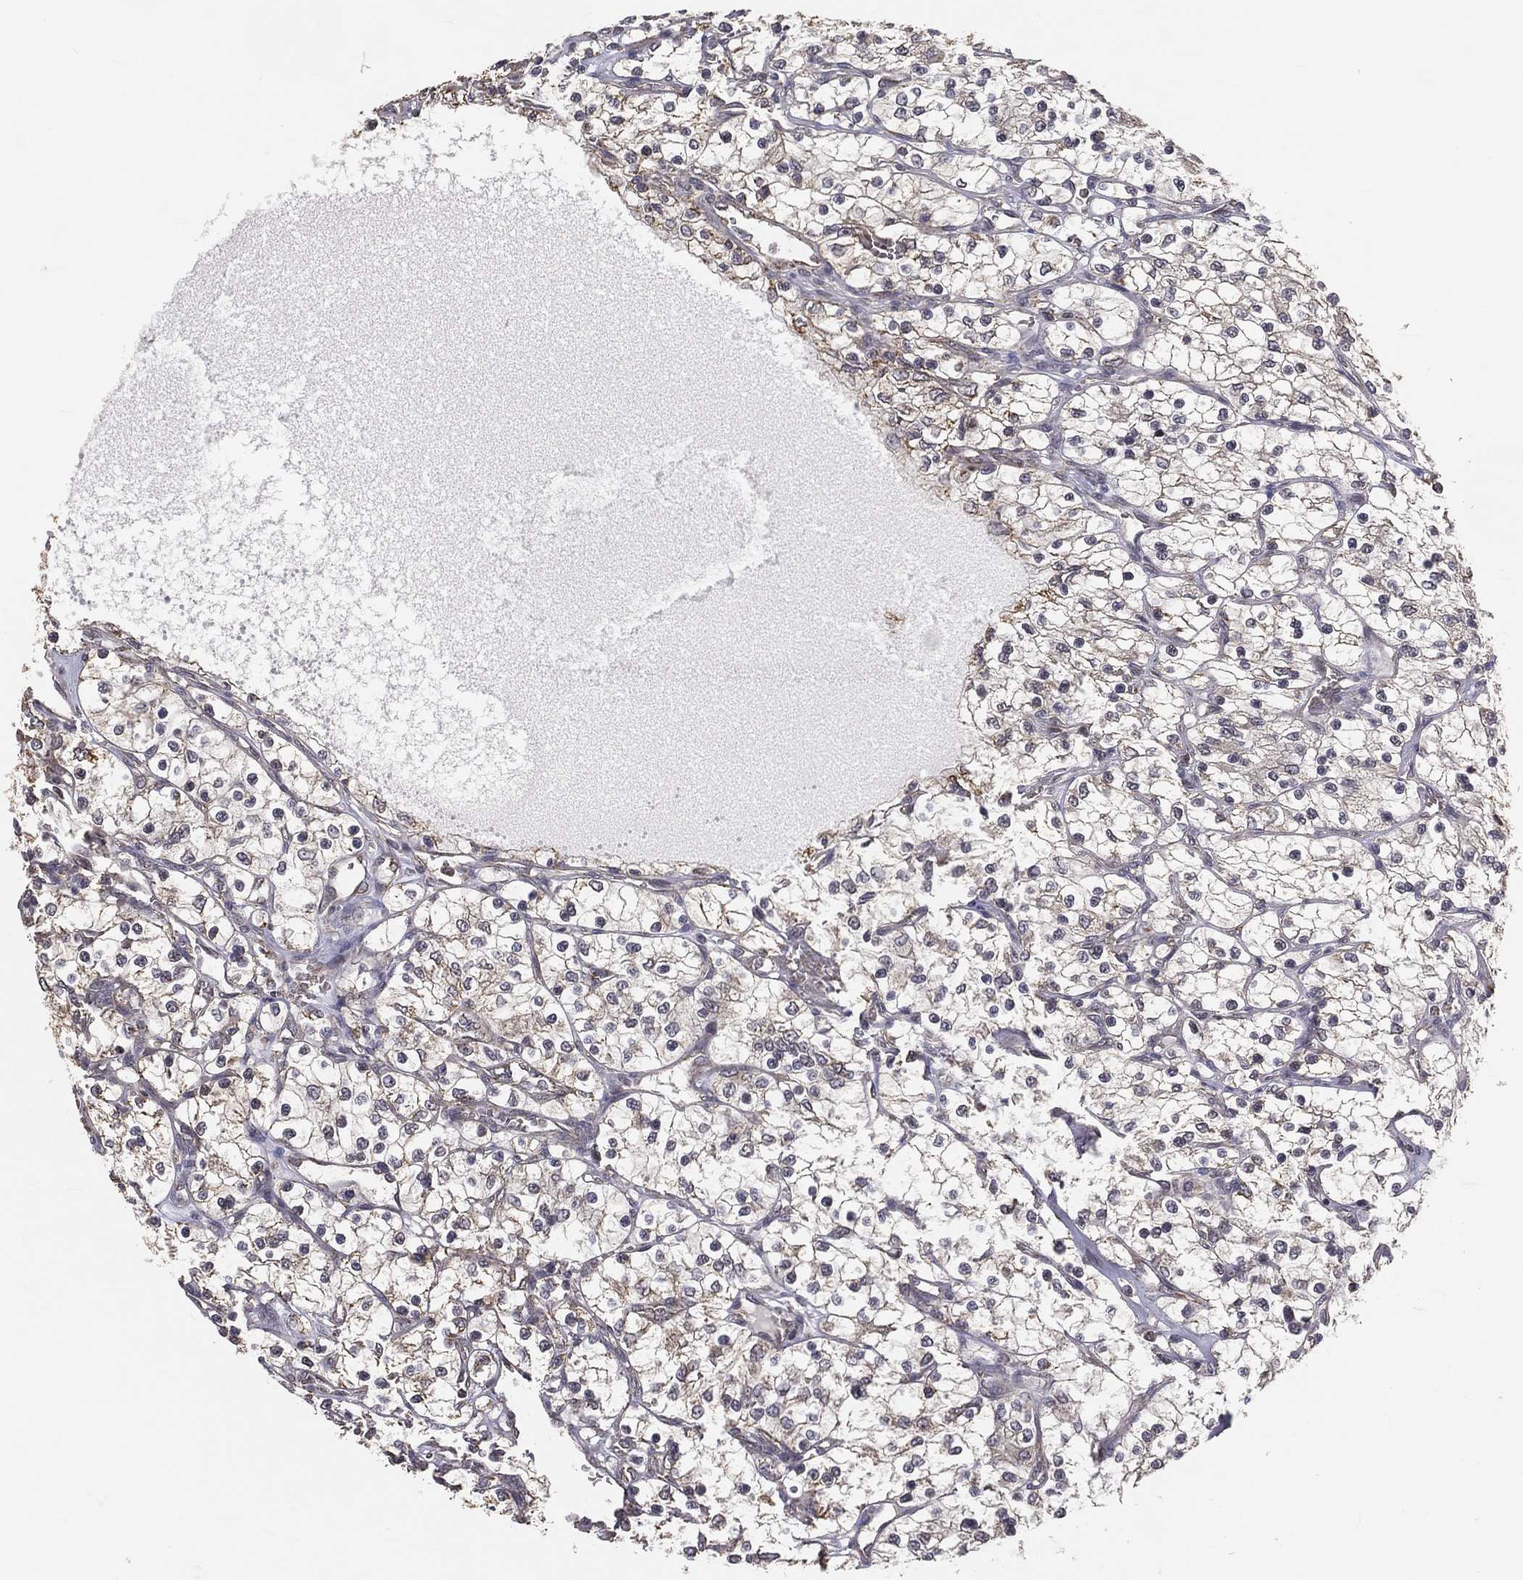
{"staining": {"intensity": "weak", "quantity": "<25%", "location": "cytoplasmic/membranous"}, "tissue": "renal cancer", "cell_type": "Tumor cells", "image_type": "cancer", "snomed": [{"axis": "morphology", "description": "Adenocarcinoma, NOS"}, {"axis": "topography", "description": "Kidney"}], "caption": "A high-resolution histopathology image shows immunohistochemistry (IHC) staining of adenocarcinoma (renal), which exhibits no significant expression in tumor cells.", "gene": "MRPL46", "patient": {"sex": "female", "age": 69}}